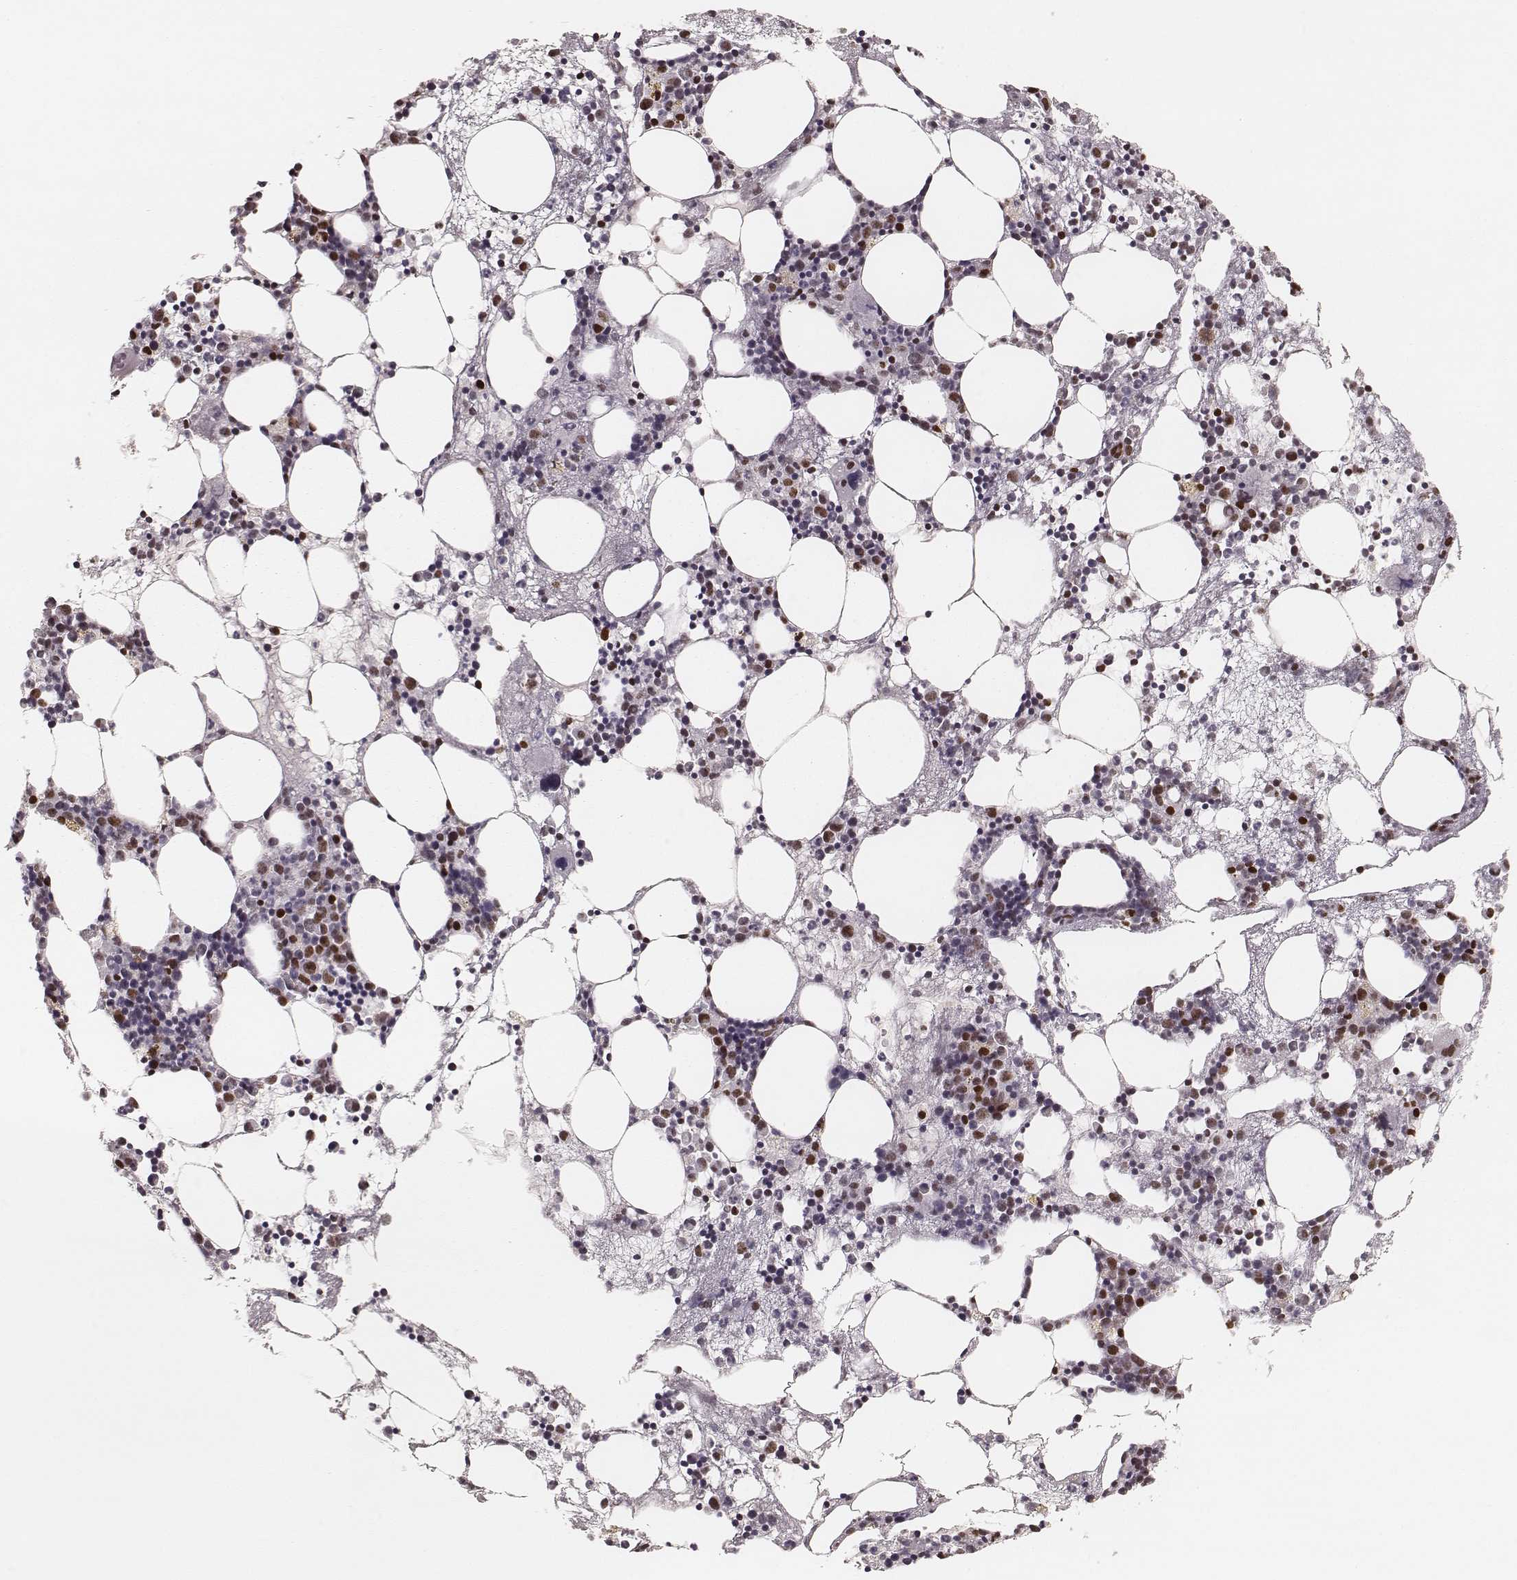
{"staining": {"intensity": "strong", "quantity": "<25%", "location": "nuclear"}, "tissue": "bone marrow", "cell_type": "Hematopoietic cells", "image_type": "normal", "snomed": [{"axis": "morphology", "description": "Normal tissue, NOS"}, {"axis": "topography", "description": "Bone marrow"}], "caption": "Immunohistochemical staining of benign human bone marrow exhibits strong nuclear protein expression in about <25% of hematopoietic cells.", "gene": "PARP1", "patient": {"sex": "male", "age": 54}}